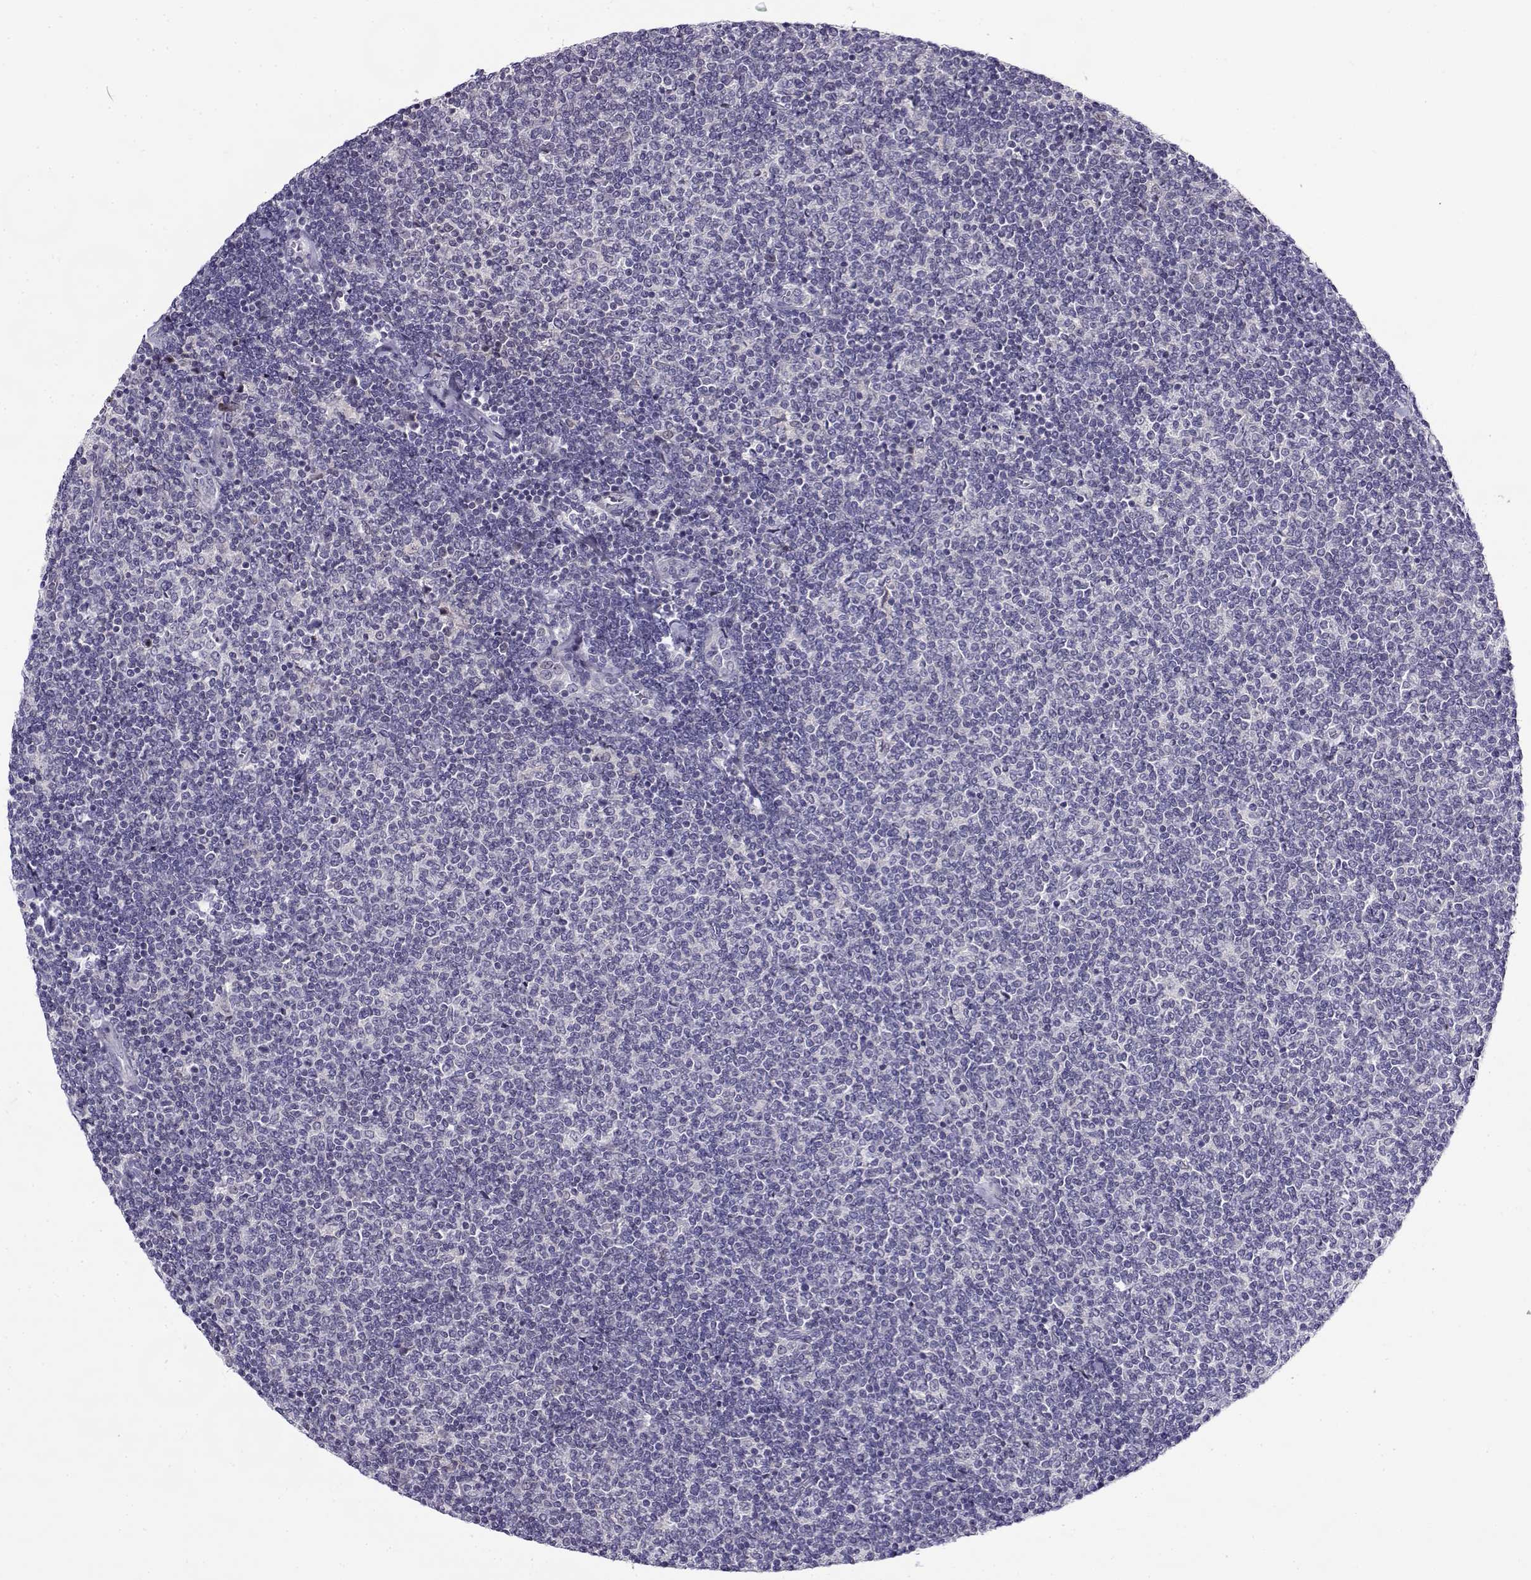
{"staining": {"intensity": "negative", "quantity": "none", "location": "none"}, "tissue": "lymphoma", "cell_type": "Tumor cells", "image_type": "cancer", "snomed": [{"axis": "morphology", "description": "Malignant lymphoma, non-Hodgkin's type, Low grade"}, {"axis": "topography", "description": "Lymph node"}], "caption": "A high-resolution photomicrograph shows immunohistochemistry (IHC) staining of malignant lymphoma, non-Hodgkin's type (low-grade), which displays no significant expression in tumor cells.", "gene": "FEZF1", "patient": {"sex": "male", "age": 52}}